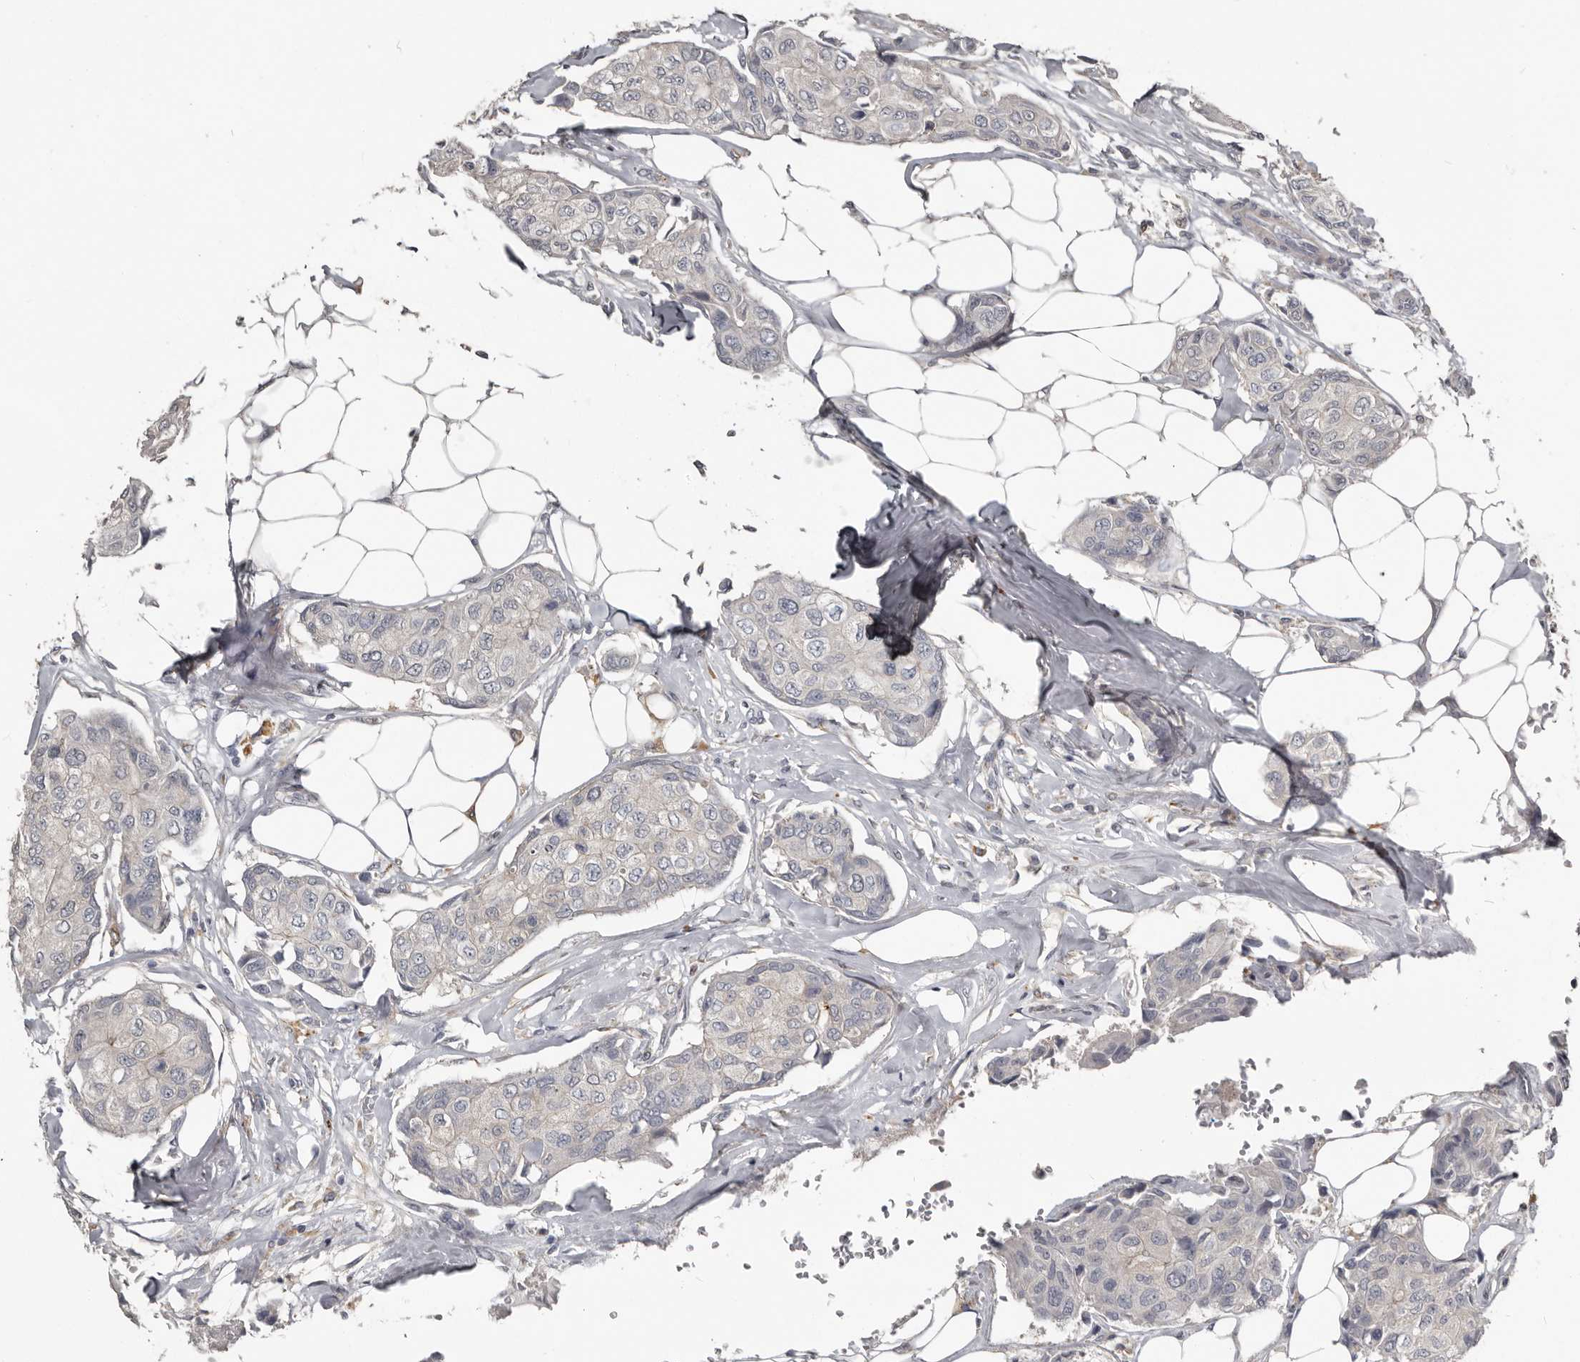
{"staining": {"intensity": "negative", "quantity": "none", "location": "none"}, "tissue": "breast cancer", "cell_type": "Tumor cells", "image_type": "cancer", "snomed": [{"axis": "morphology", "description": "Duct carcinoma"}, {"axis": "topography", "description": "Breast"}], "caption": "High magnification brightfield microscopy of breast cancer (intraductal carcinoma) stained with DAB (brown) and counterstained with hematoxylin (blue): tumor cells show no significant staining.", "gene": "KCNJ8", "patient": {"sex": "female", "age": 80}}